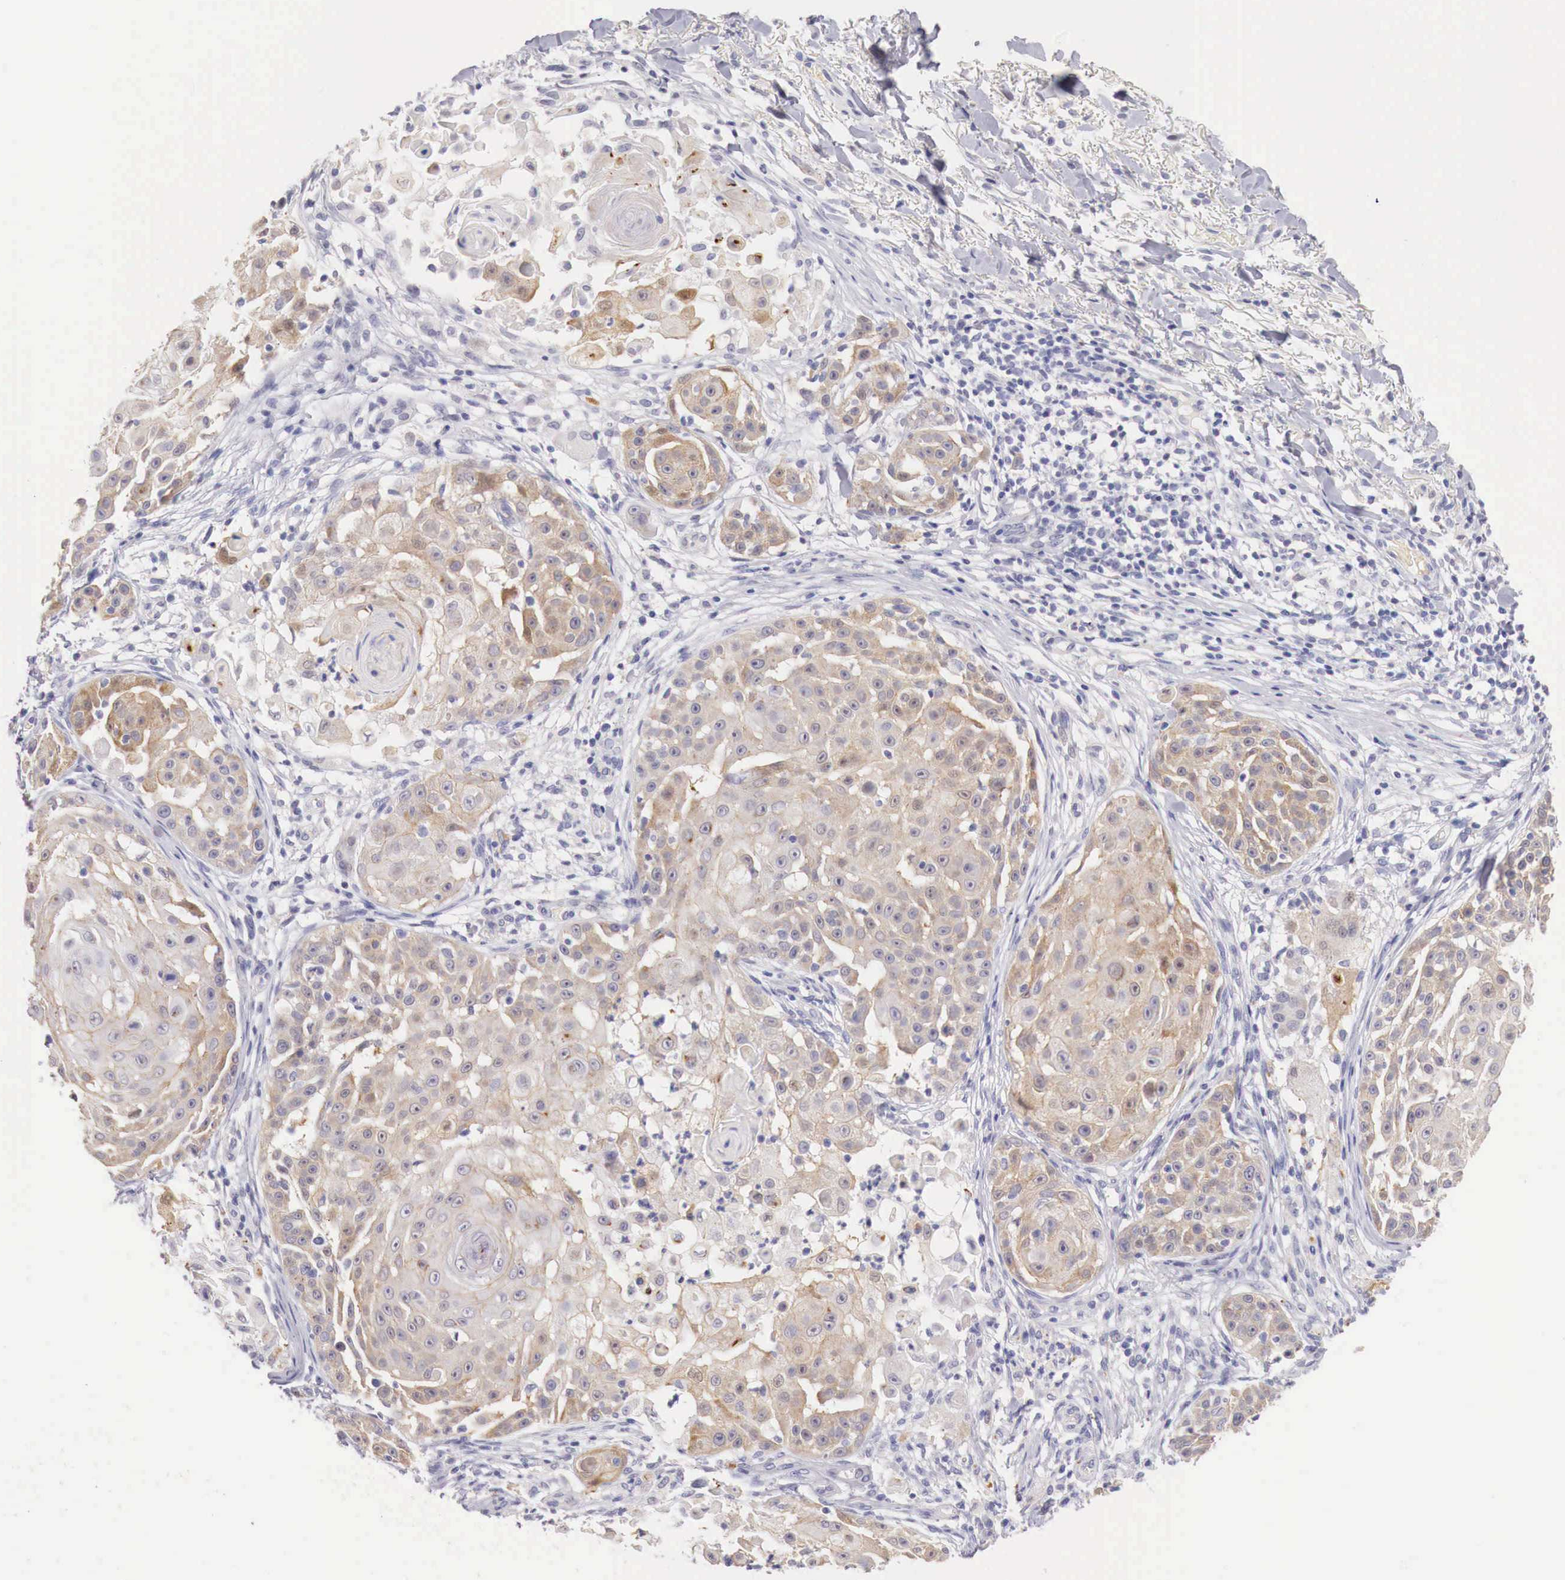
{"staining": {"intensity": "moderate", "quantity": ">75%", "location": "cytoplasmic/membranous"}, "tissue": "skin cancer", "cell_type": "Tumor cells", "image_type": "cancer", "snomed": [{"axis": "morphology", "description": "Squamous cell carcinoma, NOS"}, {"axis": "topography", "description": "Skin"}], "caption": "This micrograph exhibits skin cancer (squamous cell carcinoma) stained with IHC to label a protein in brown. The cytoplasmic/membranous of tumor cells show moderate positivity for the protein. Nuclei are counter-stained blue.", "gene": "ITIH6", "patient": {"sex": "female", "age": 57}}